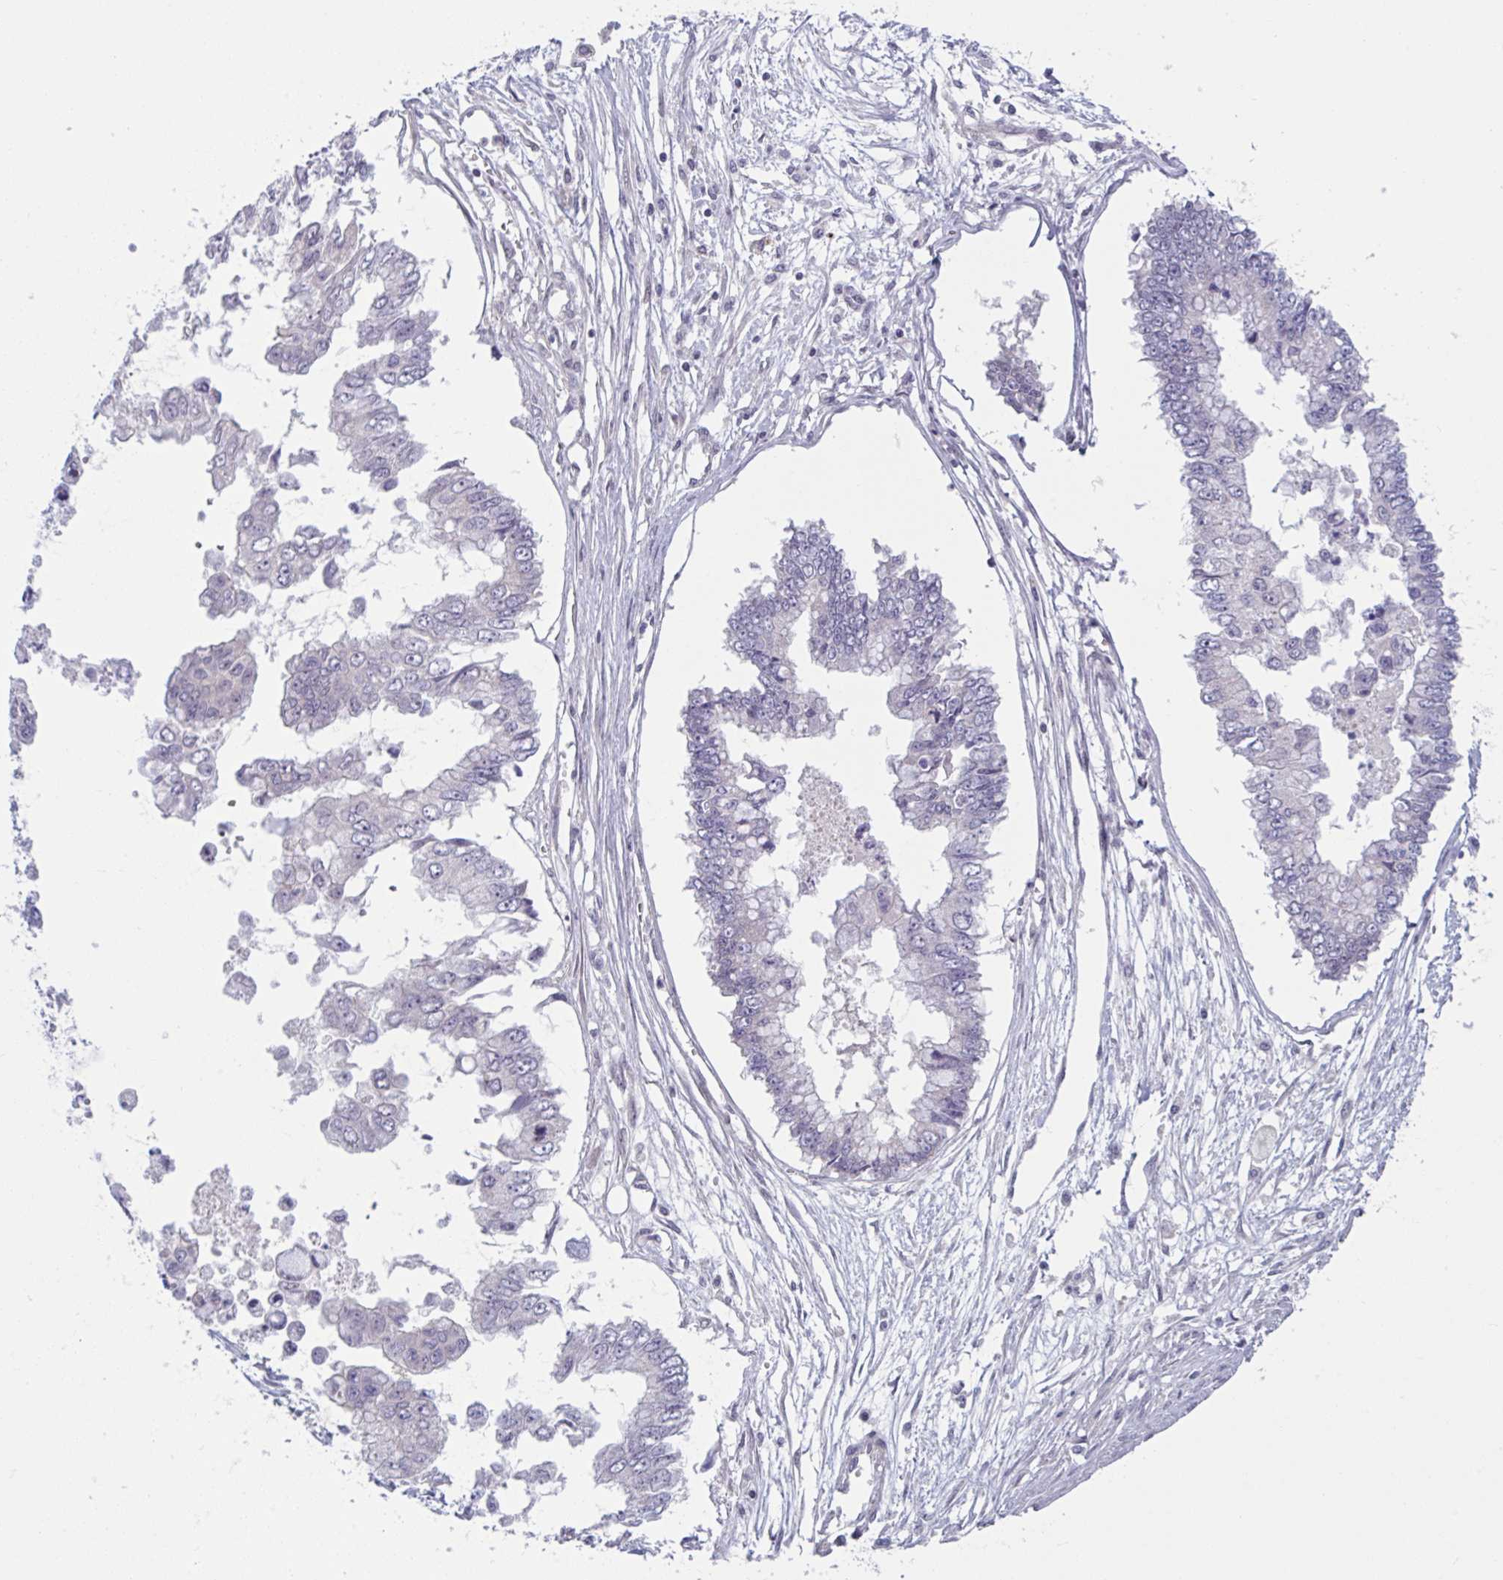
{"staining": {"intensity": "negative", "quantity": "none", "location": "none"}, "tissue": "ovarian cancer", "cell_type": "Tumor cells", "image_type": "cancer", "snomed": [{"axis": "morphology", "description": "Cystadenocarcinoma, mucinous, NOS"}, {"axis": "topography", "description": "Ovary"}], "caption": "Ovarian cancer (mucinous cystadenocarcinoma) was stained to show a protein in brown. There is no significant staining in tumor cells.", "gene": "TTC7B", "patient": {"sex": "female", "age": 72}}